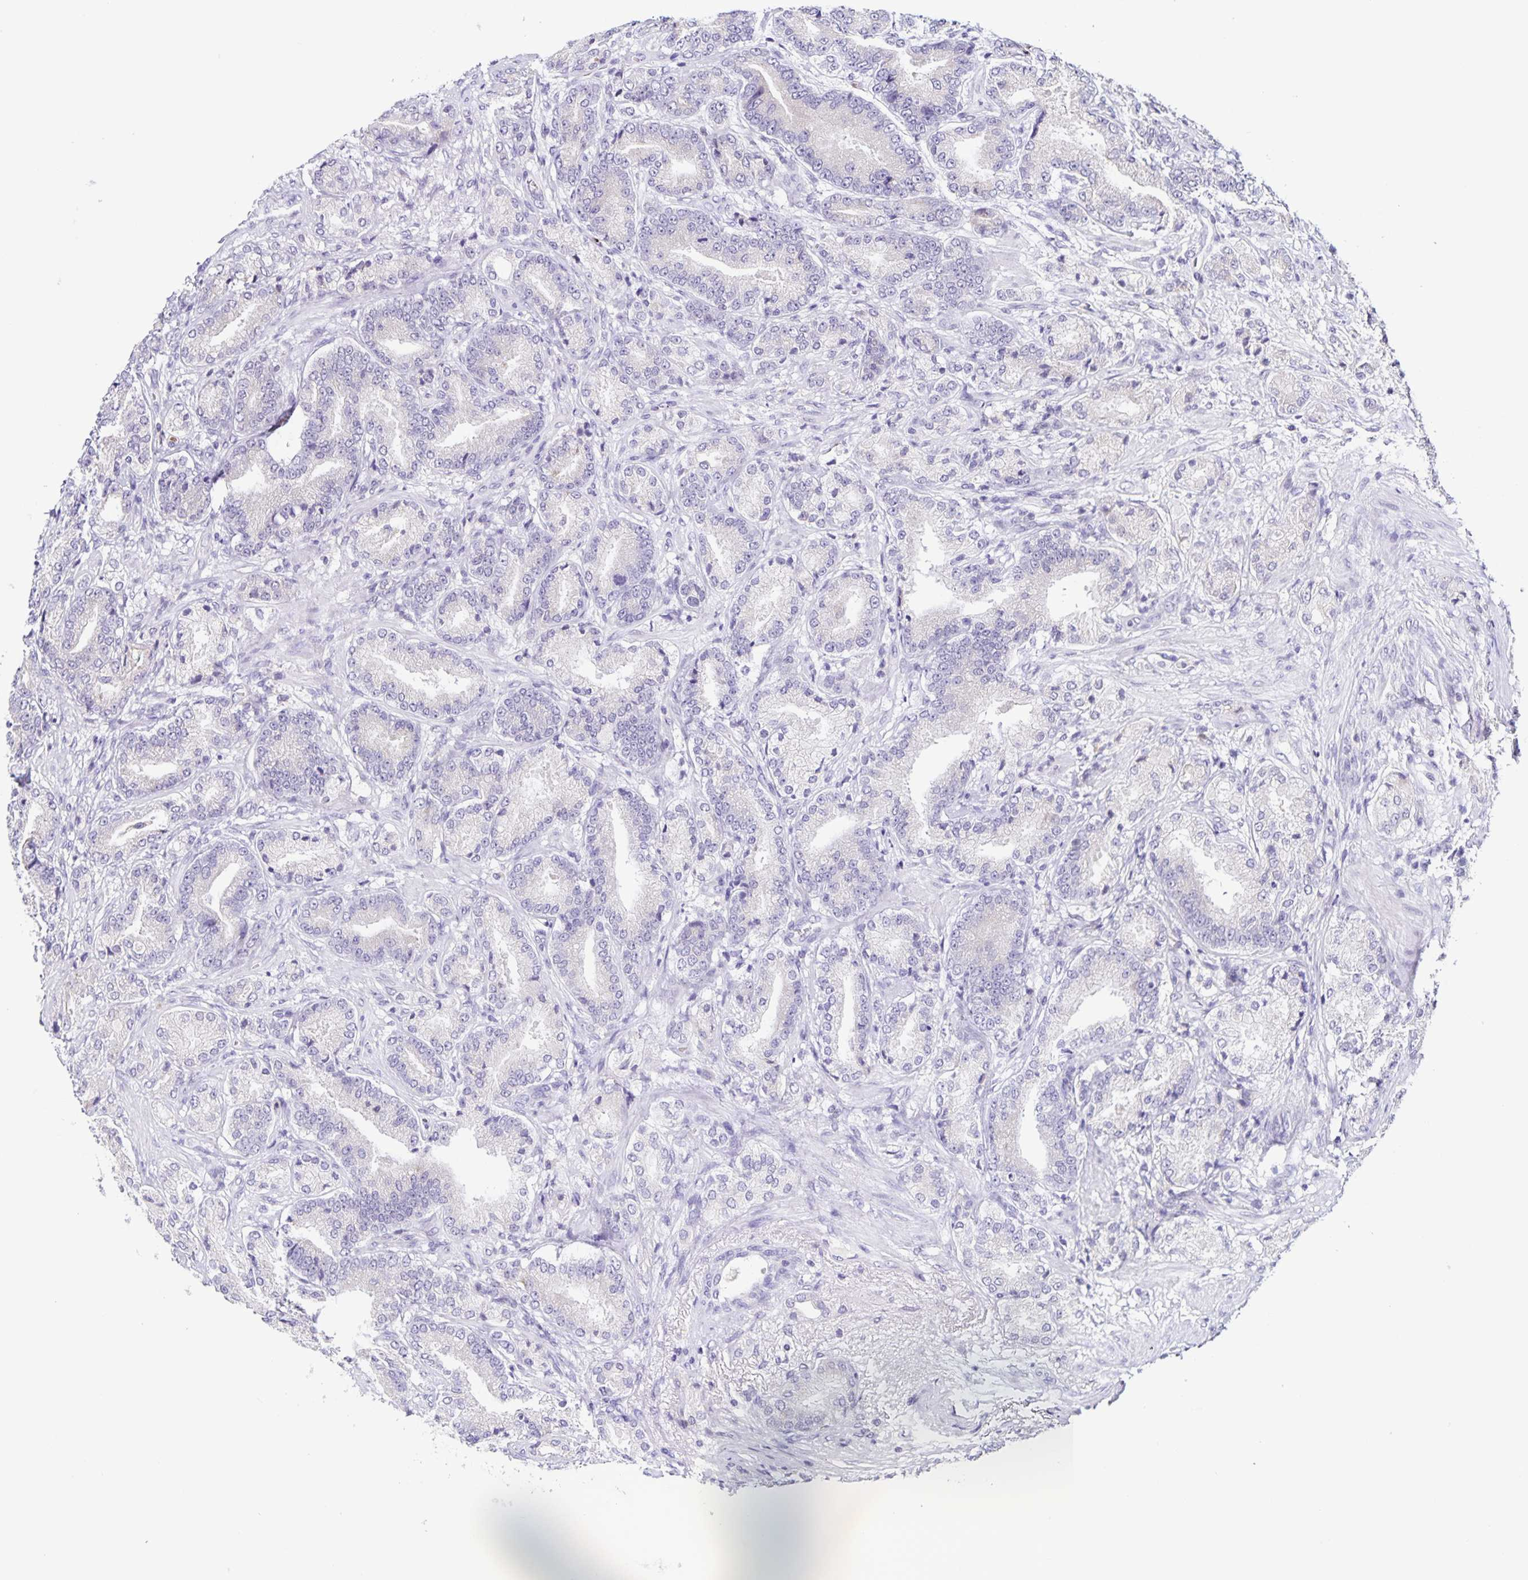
{"staining": {"intensity": "negative", "quantity": "none", "location": "none"}, "tissue": "prostate cancer", "cell_type": "Tumor cells", "image_type": "cancer", "snomed": [{"axis": "morphology", "description": "Adenocarcinoma, High grade"}, {"axis": "topography", "description": "Prostate and seminal vesicle, NOS"}], "caption": "Tumor cells are negative for protein expression in human prostate adenocarcinoma (high-grade).", "gene": "STPG4", "patient": {"sex": "male", "age": 61}}